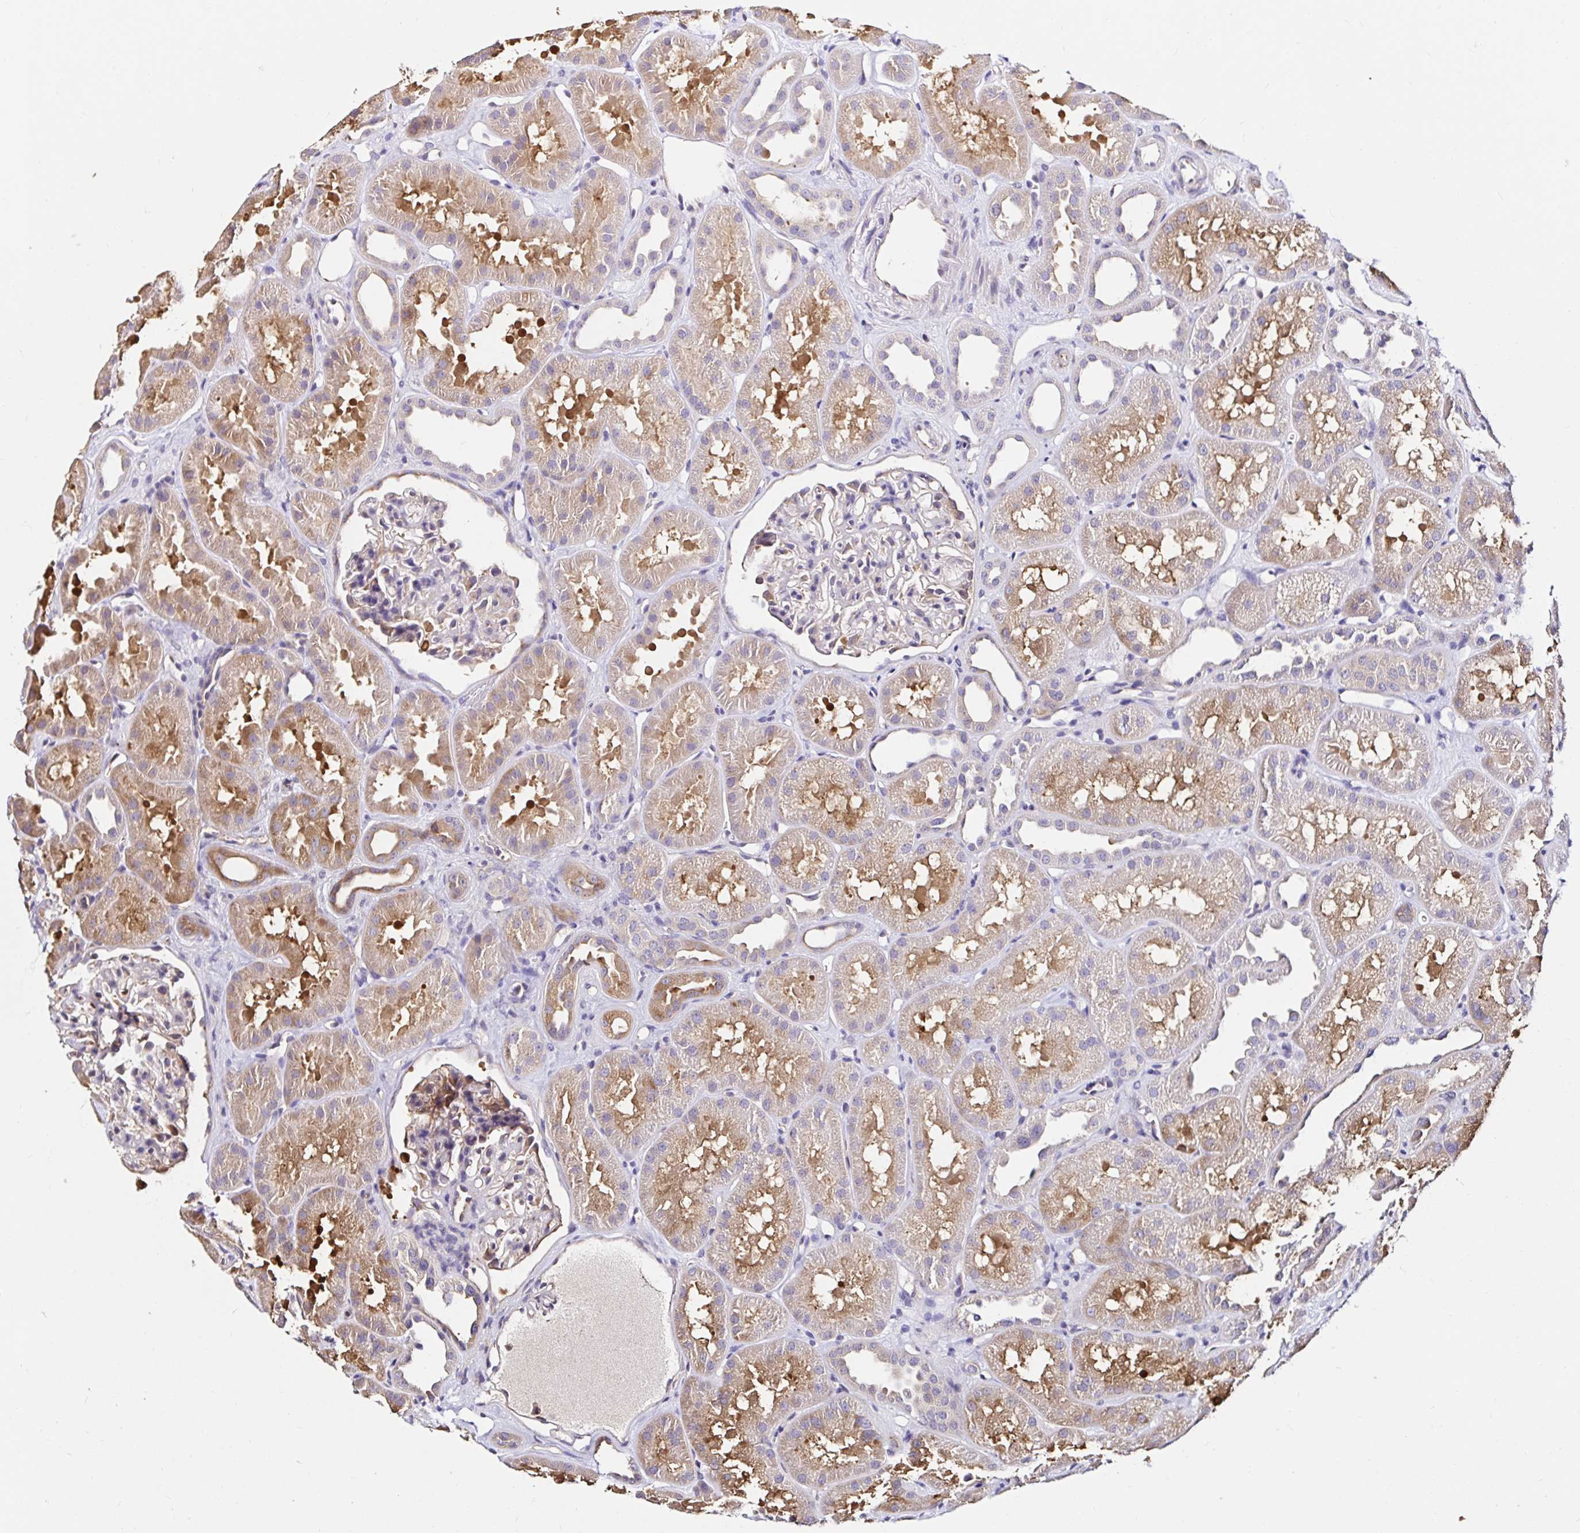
{"staining": {"intensity": "weak", "quantity": "<25%", "location": "cytoplasmic/membranous"}, "tissue": "kidney", "cell_type": "Cells in glomeruli", "image_type": "normal", "snomed": [{"axis": "morphology", "description": "Normal tissue, NOS"}, {"axis": "topography", "description": "Kidney"}], "caption": "Cells in glomeruli show no significant positivity in benign kidney. (Immunohistochemistry (ihc), brightfield microscopy, high magnification).", "gene": "RSRP1", "patient": {"sex": "male", "age": 61}}